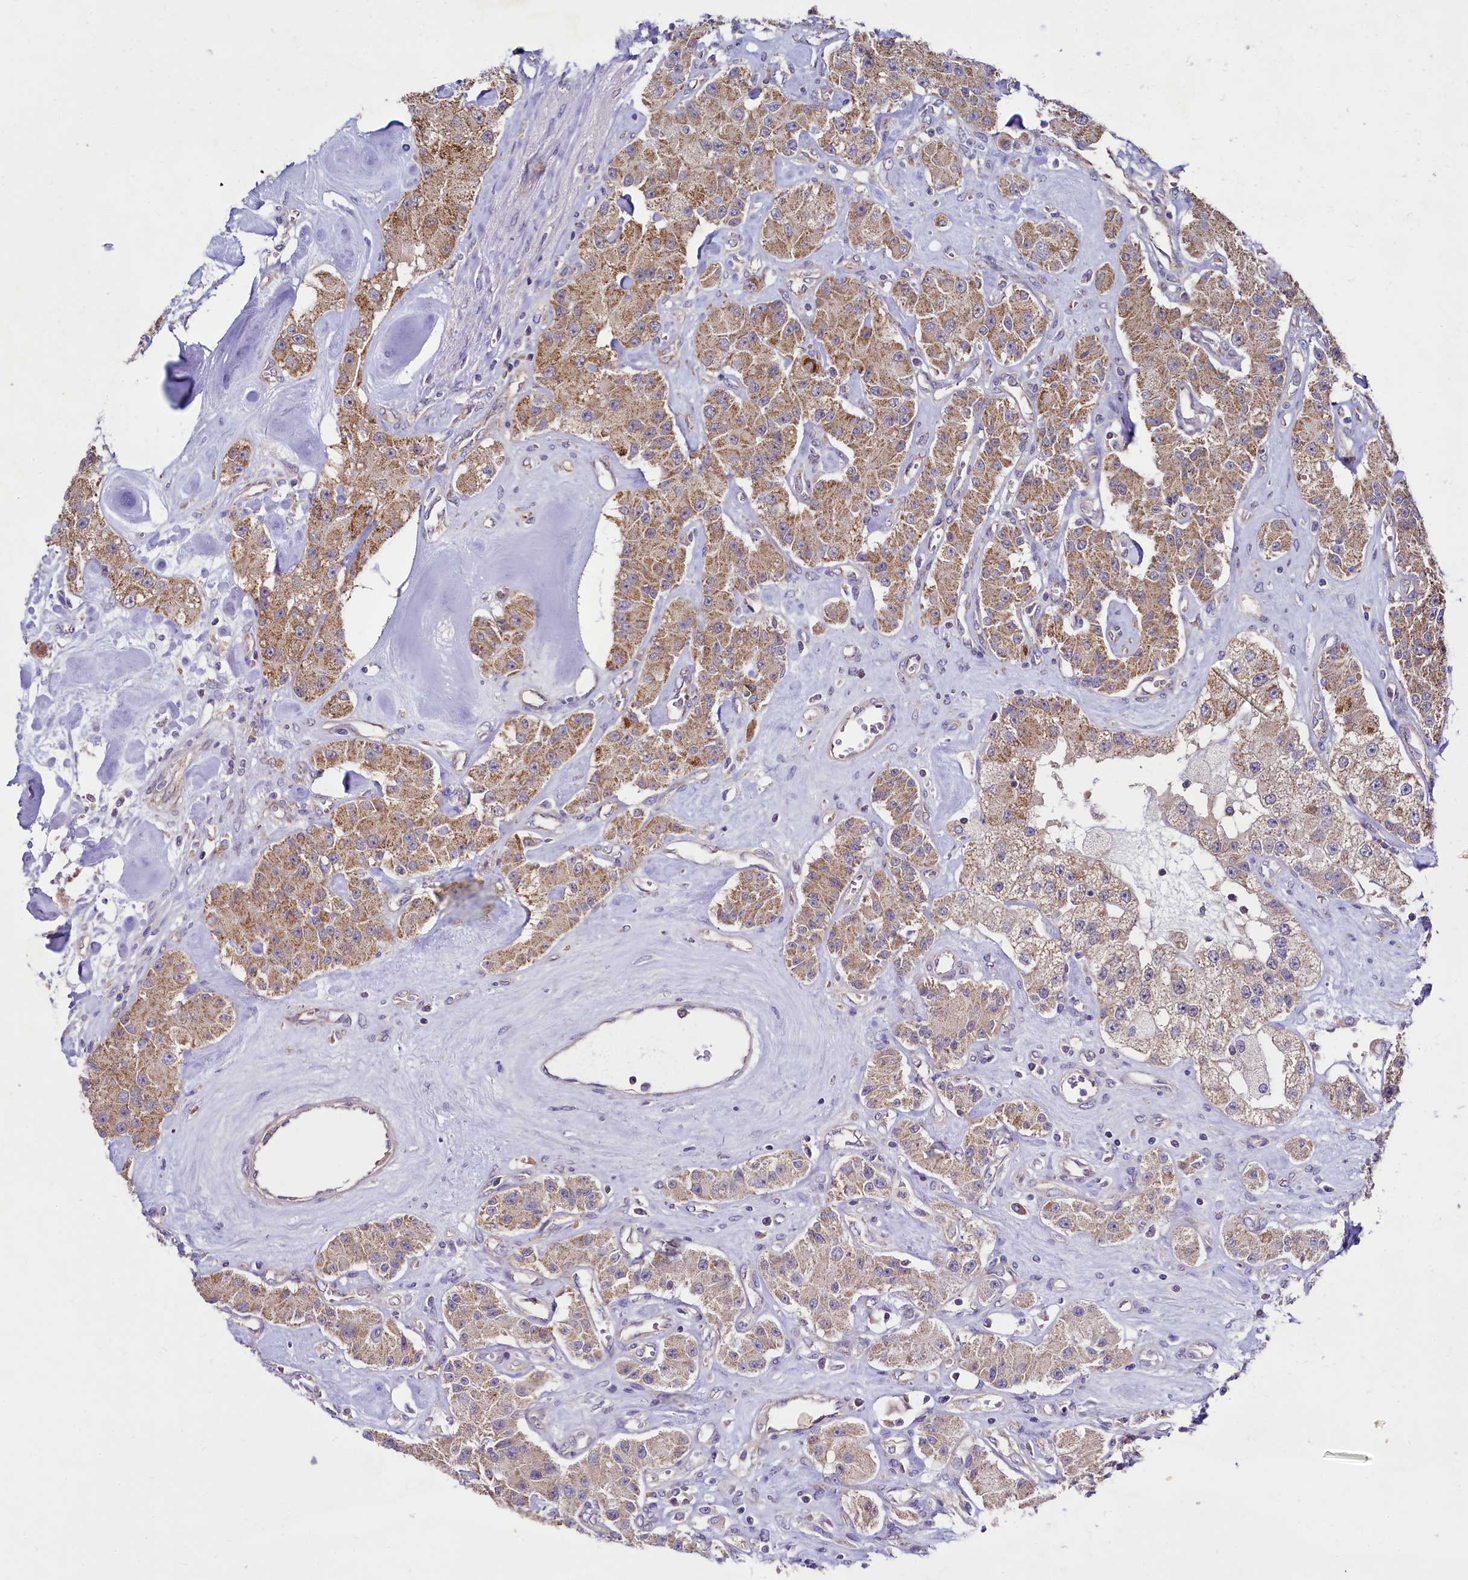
{"staining": {"intensity": "moderate", "quantity": ">75%", "location": "cytoplasmic/membranous"}, "tissue": "carcinoid", "cell_type": "Tumor cells", "image_type": "cancer", "snomed": [{"axis": "morphology", "description": "Carcinoid, malignant, NOS"}, {"axis": "topography", "description": "Pancreas"}], "caption": "A high-resolution image shows IHC staining of carcinoid, which demonstrates moderate cytoplasmic/membranous positivity in about >75% of tumor cells. (DAB (3,3'-diaminobenzidine) IHC, brown staining for protein, blue staining for nuclei).", "gene": "MRPL57", "patient": {"sex": "male", "age": 41}}